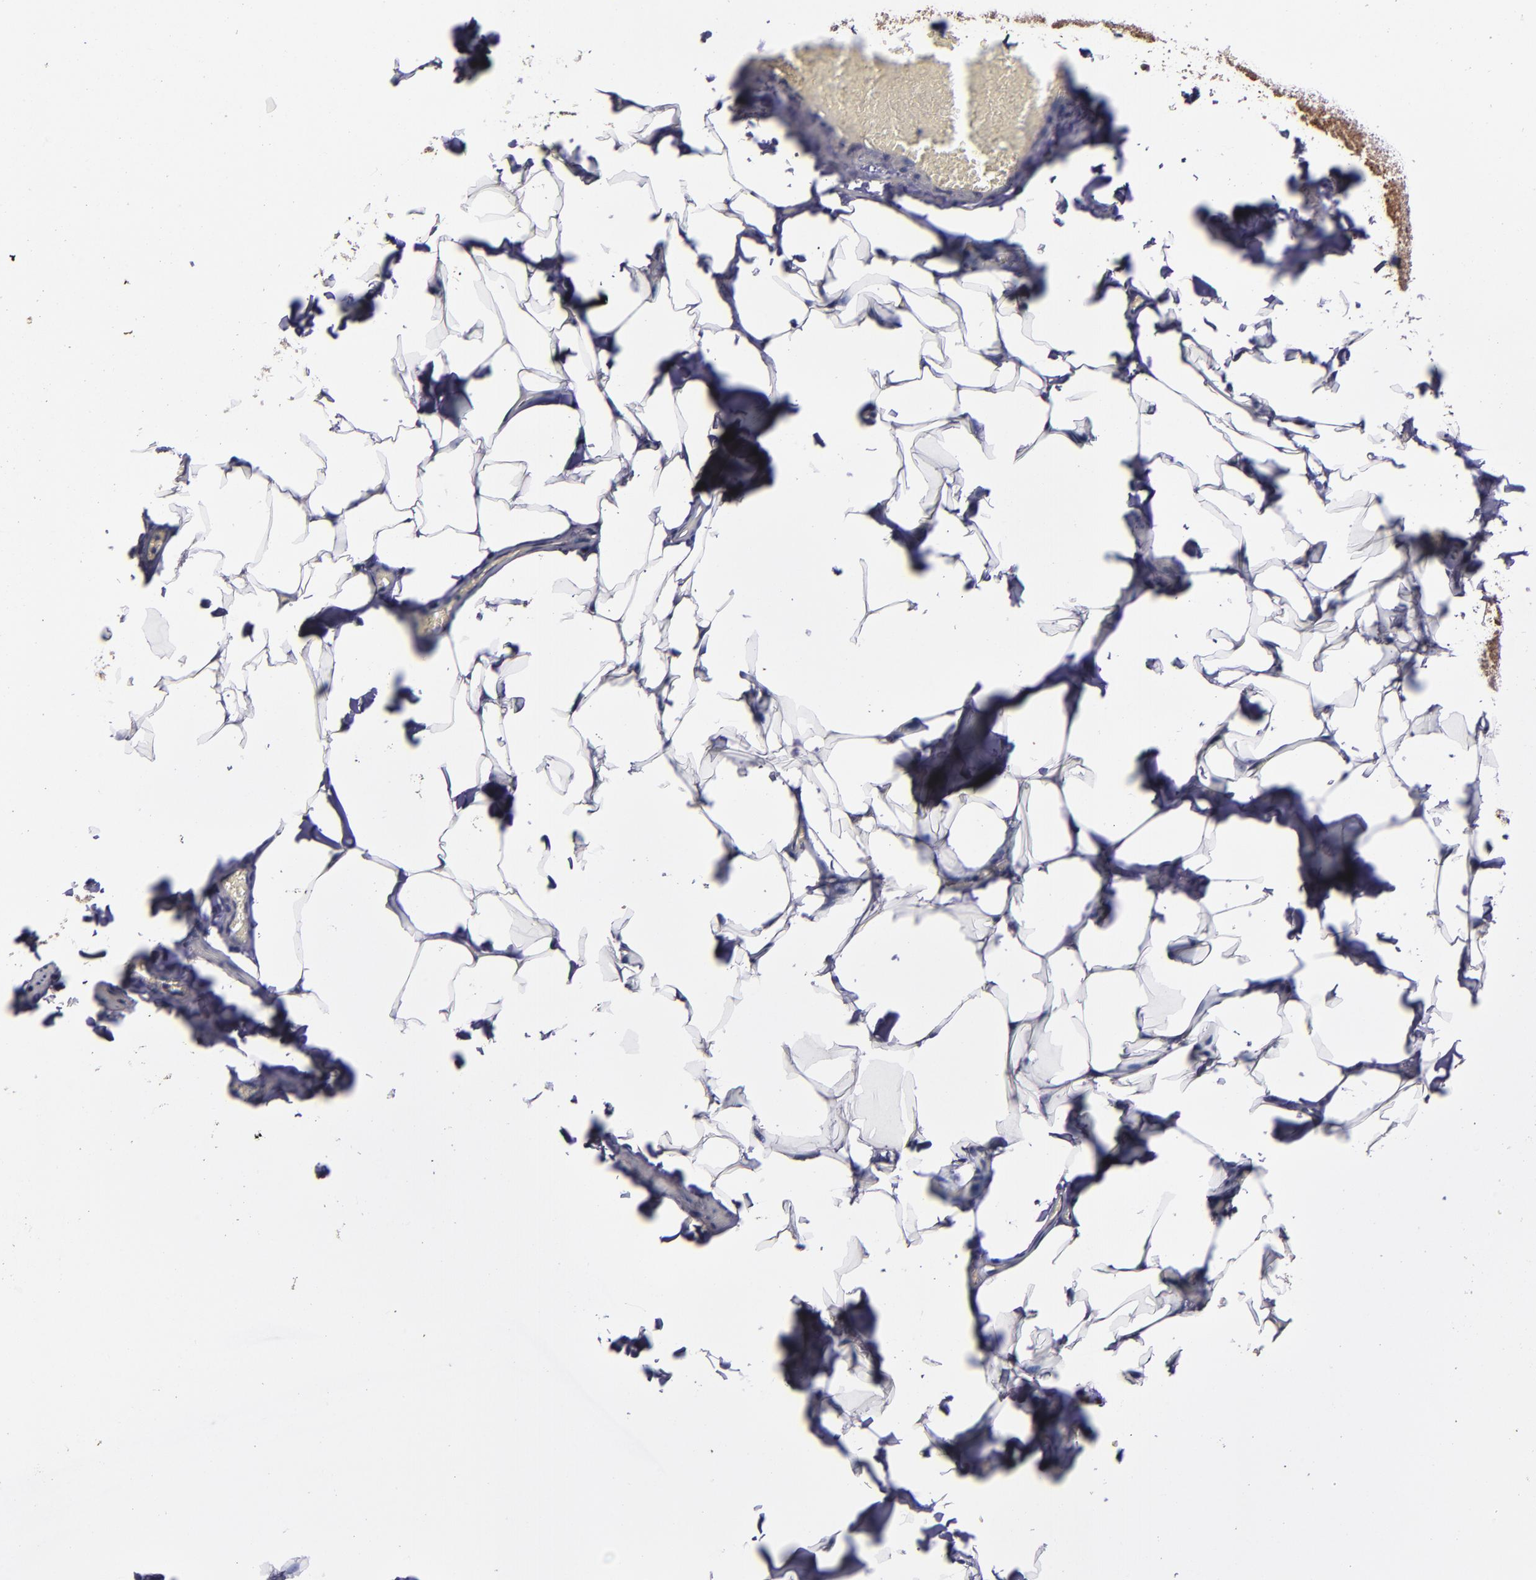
{"staining": {"intensity": "moderate", "quantity": ">75%", "location": "nuclear"}, "tissue": "adipose tissue", "cell_type": "Adipocytes", "image_type": "normal", "snomed": [{"axis": "morphology", "description": "Normal tissue, NOS"}, {"axis": "topography", "description": "Vascular tissue"}], "caption": "Protein staining of benign adipose tissue displays moderate nuclear staining in about >75% of adipocytes. Using DAB (3,3'-diaminobenzidine) (brown) and hematoxylin (blue) stains, captured at high magnification using brightfield microscopy.", "gene": "SERPINF2", "patient": {"sex": "male", "age": 41}}